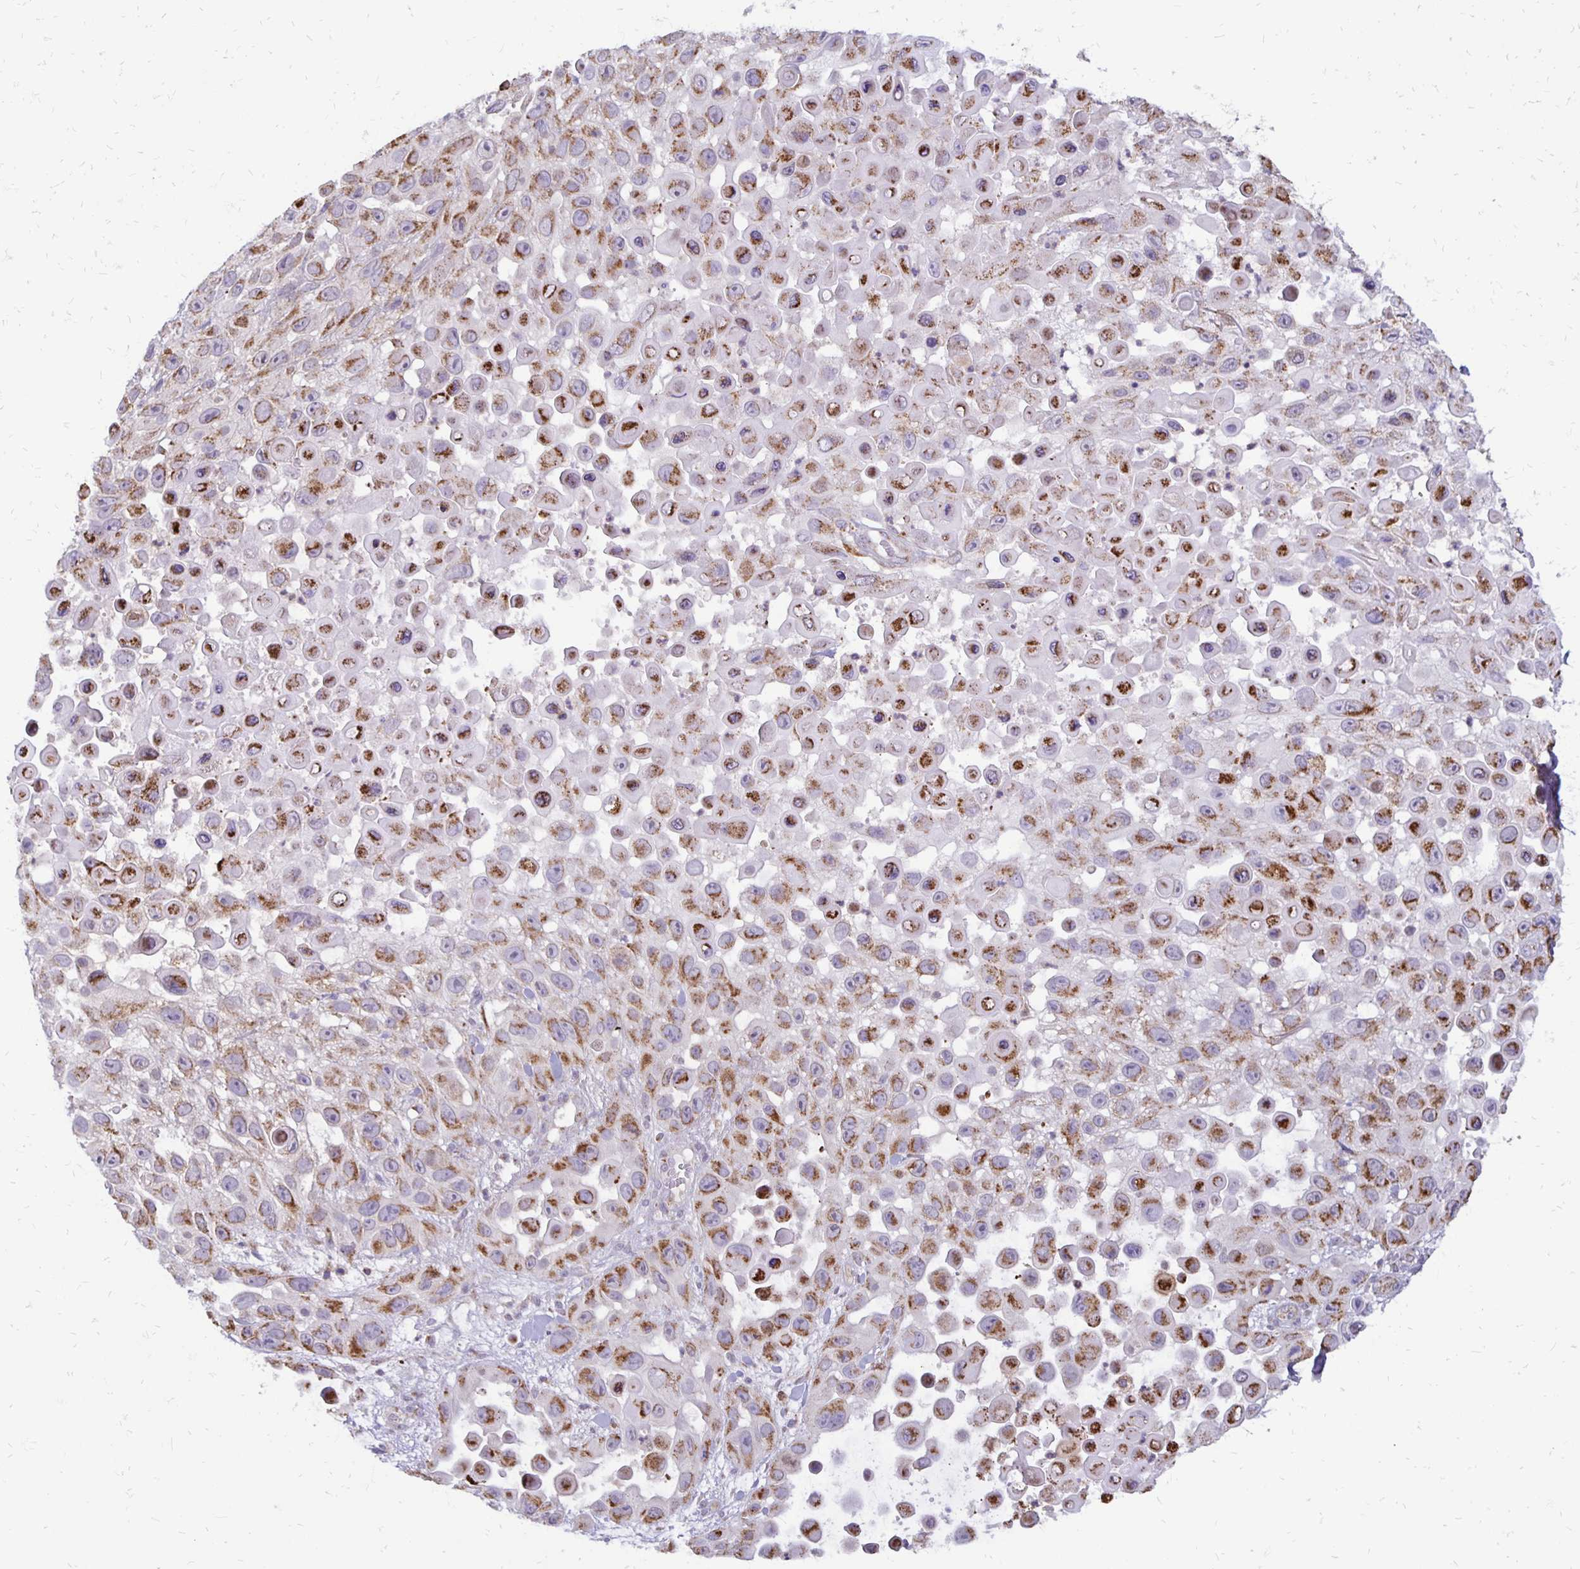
{"staining": {"intensity": "strong", "quantity": "25%-75%", "location": "cytoplasmic/membranous"}, "tissue": "skin cancer", "cell_type": "Tumor cells", "image_type": "cancer", "snomed": [{"axis": "morphology", "description": "Squamous cell carcinoma, NOS"}, {"axis": "topography", "description": "Skin"}], "caption": "Immunohistochemistry (IHC) of human skin squamous cell carcinoma exhibits high levels of strong cytoplasmic/membranous expression in approximately 25%-75% of tumor cells.", "gene": "IER3", "patient": {"sex": "male", "age": 81}}